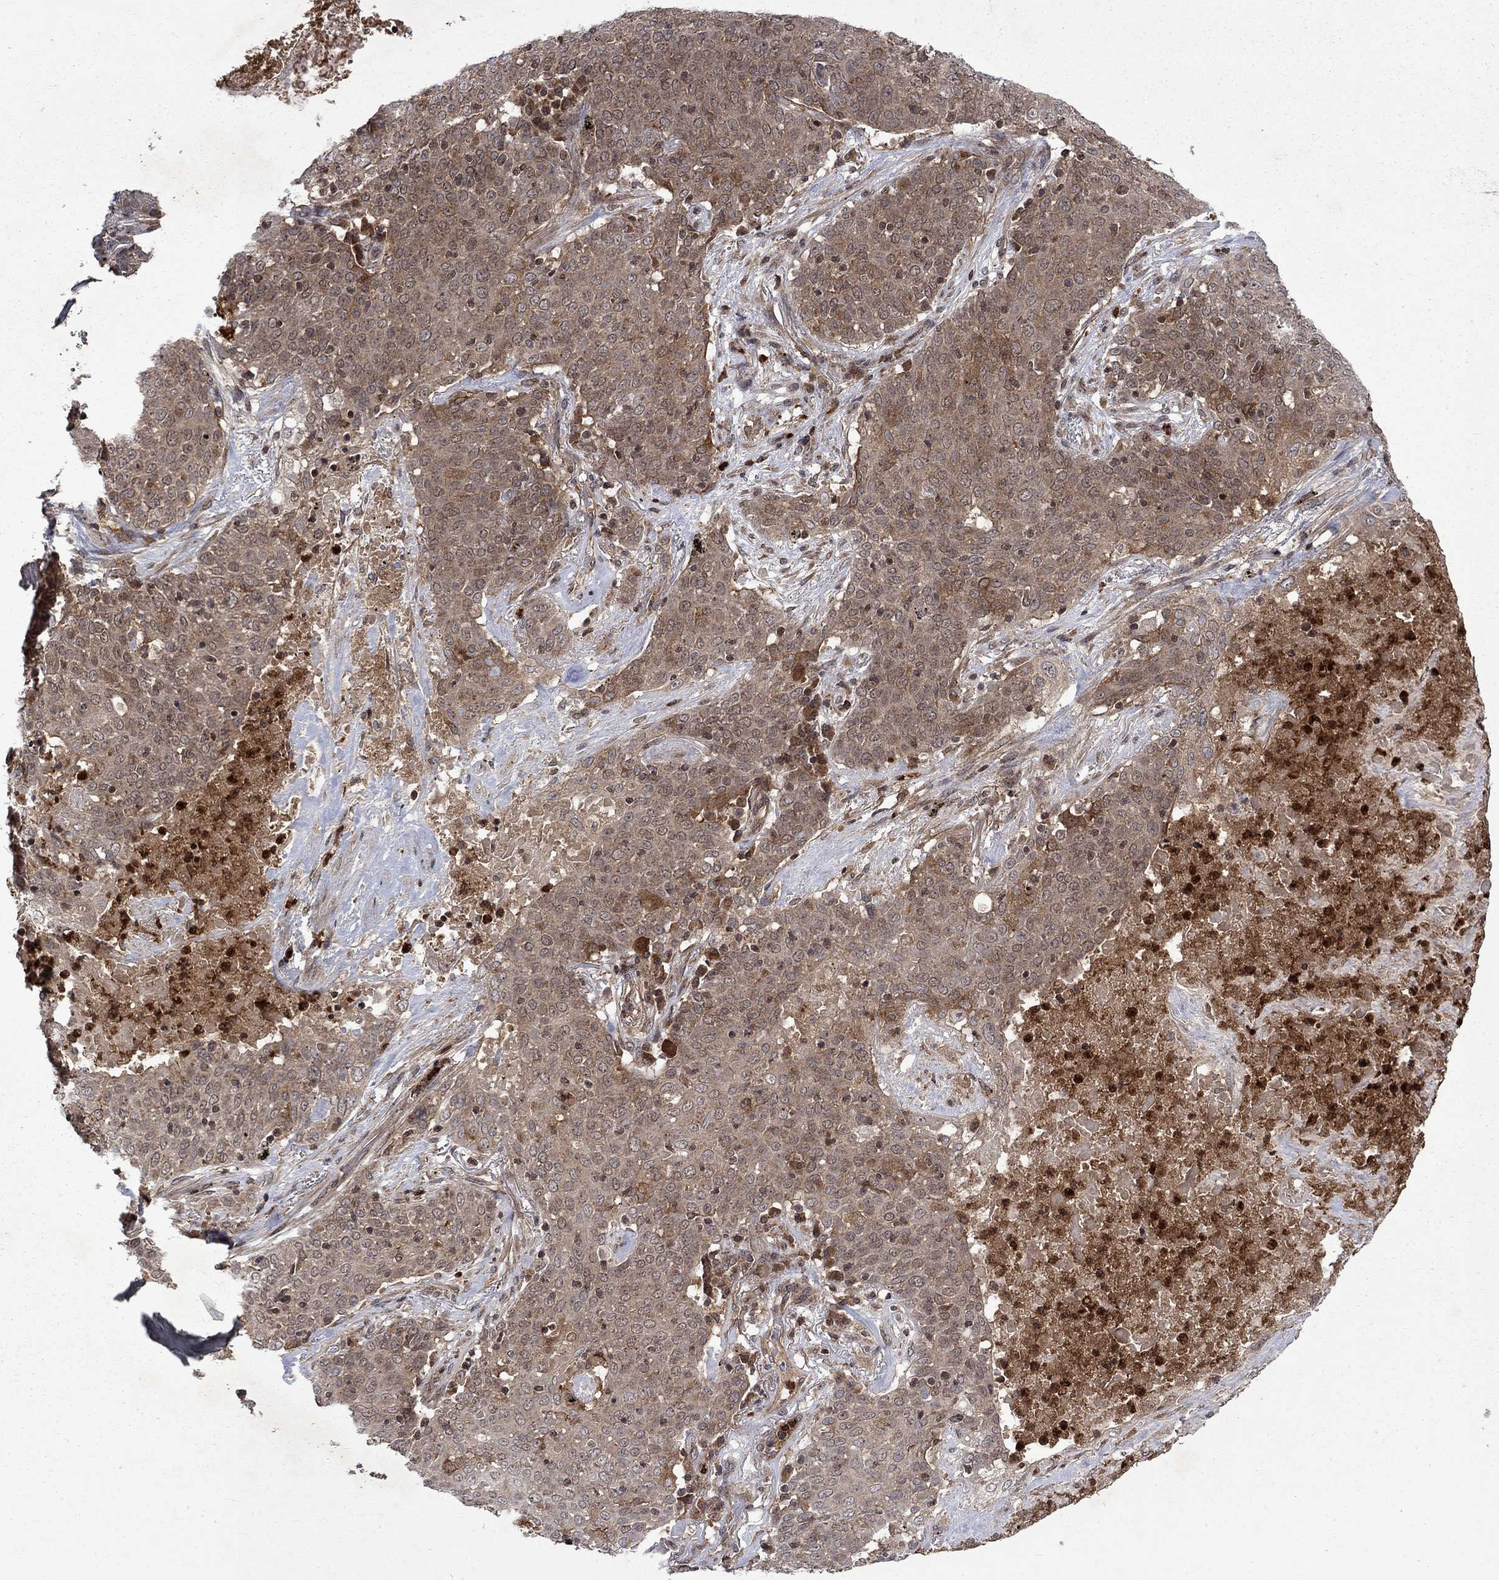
{"staining": {"intensity": "weak", "quantity": "<25%", "location": "cytoplasmic/membranous"}, "tissue": "lung cancer", "cell_type": "Tumor cells", "image_type": "cancer", "snomed": [{"axis": "morphology", "description": "Squamous cell carcinoma, NOS"}, {"axis": "topography", "description": "Lung"}], "caption": "Immunohistochemistry image of neoplastic tissue: squamous cell carcinoma (lung) stained with DAB (3,3'-diaminobenzidine) demonstrates no significant protein staining in tumor cells.", "gene": "TMEM33", "patient": {"sex": "male", "age": 82}}